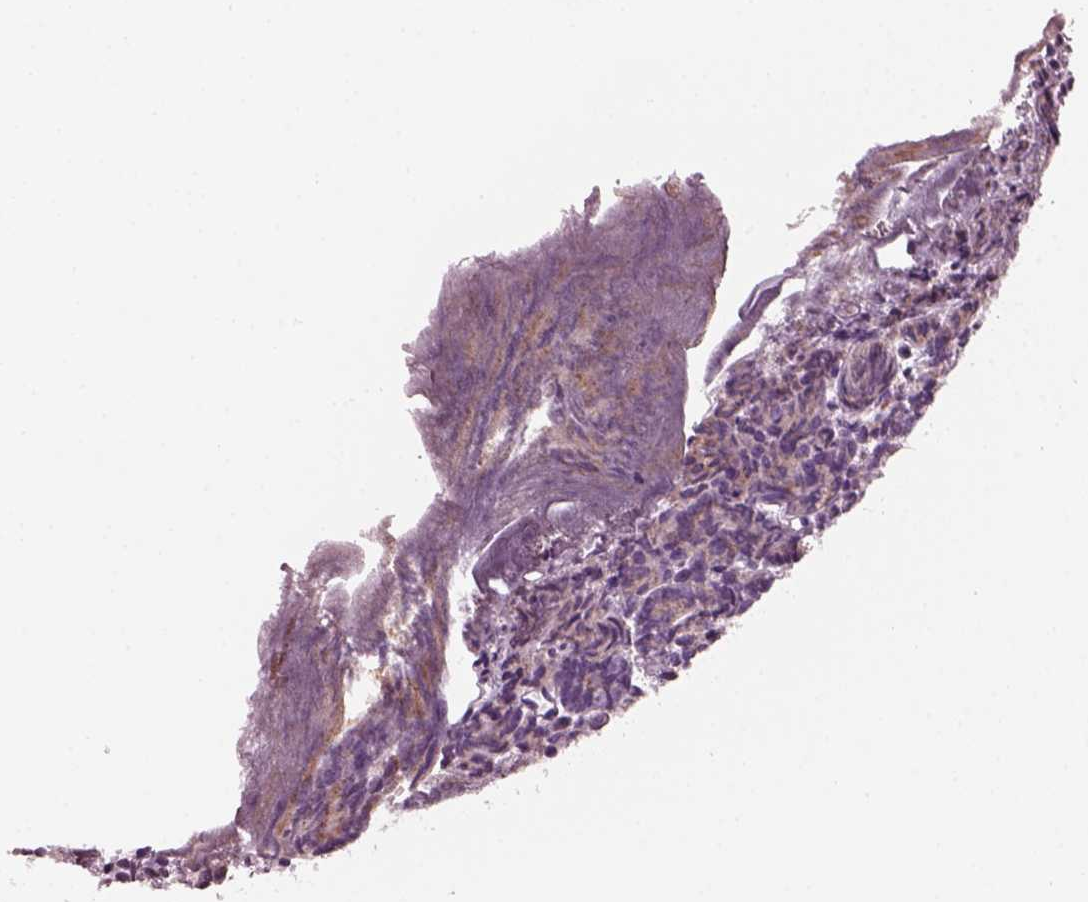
{"staining": {"intensity": "weak", "quantity": ">75%", "location": "cytoplasmic/membranous"}, "tissue": "prostate cancer", "cell_type": "Tumor cells", "image_type": "cancer", "snomed": [{"axis": "morphology", "description": "Adenocarcinoma, High grade"}, {"axis": "topography", "description": "Prostate"}], "caption": "Weak cytoplasmic/membranous expression is seen in about >75% of tumor cells in prostate adenocarcinoma (high-grade).", "gene": "PRR9", "patient": {"sex": "male", "age": 53}}